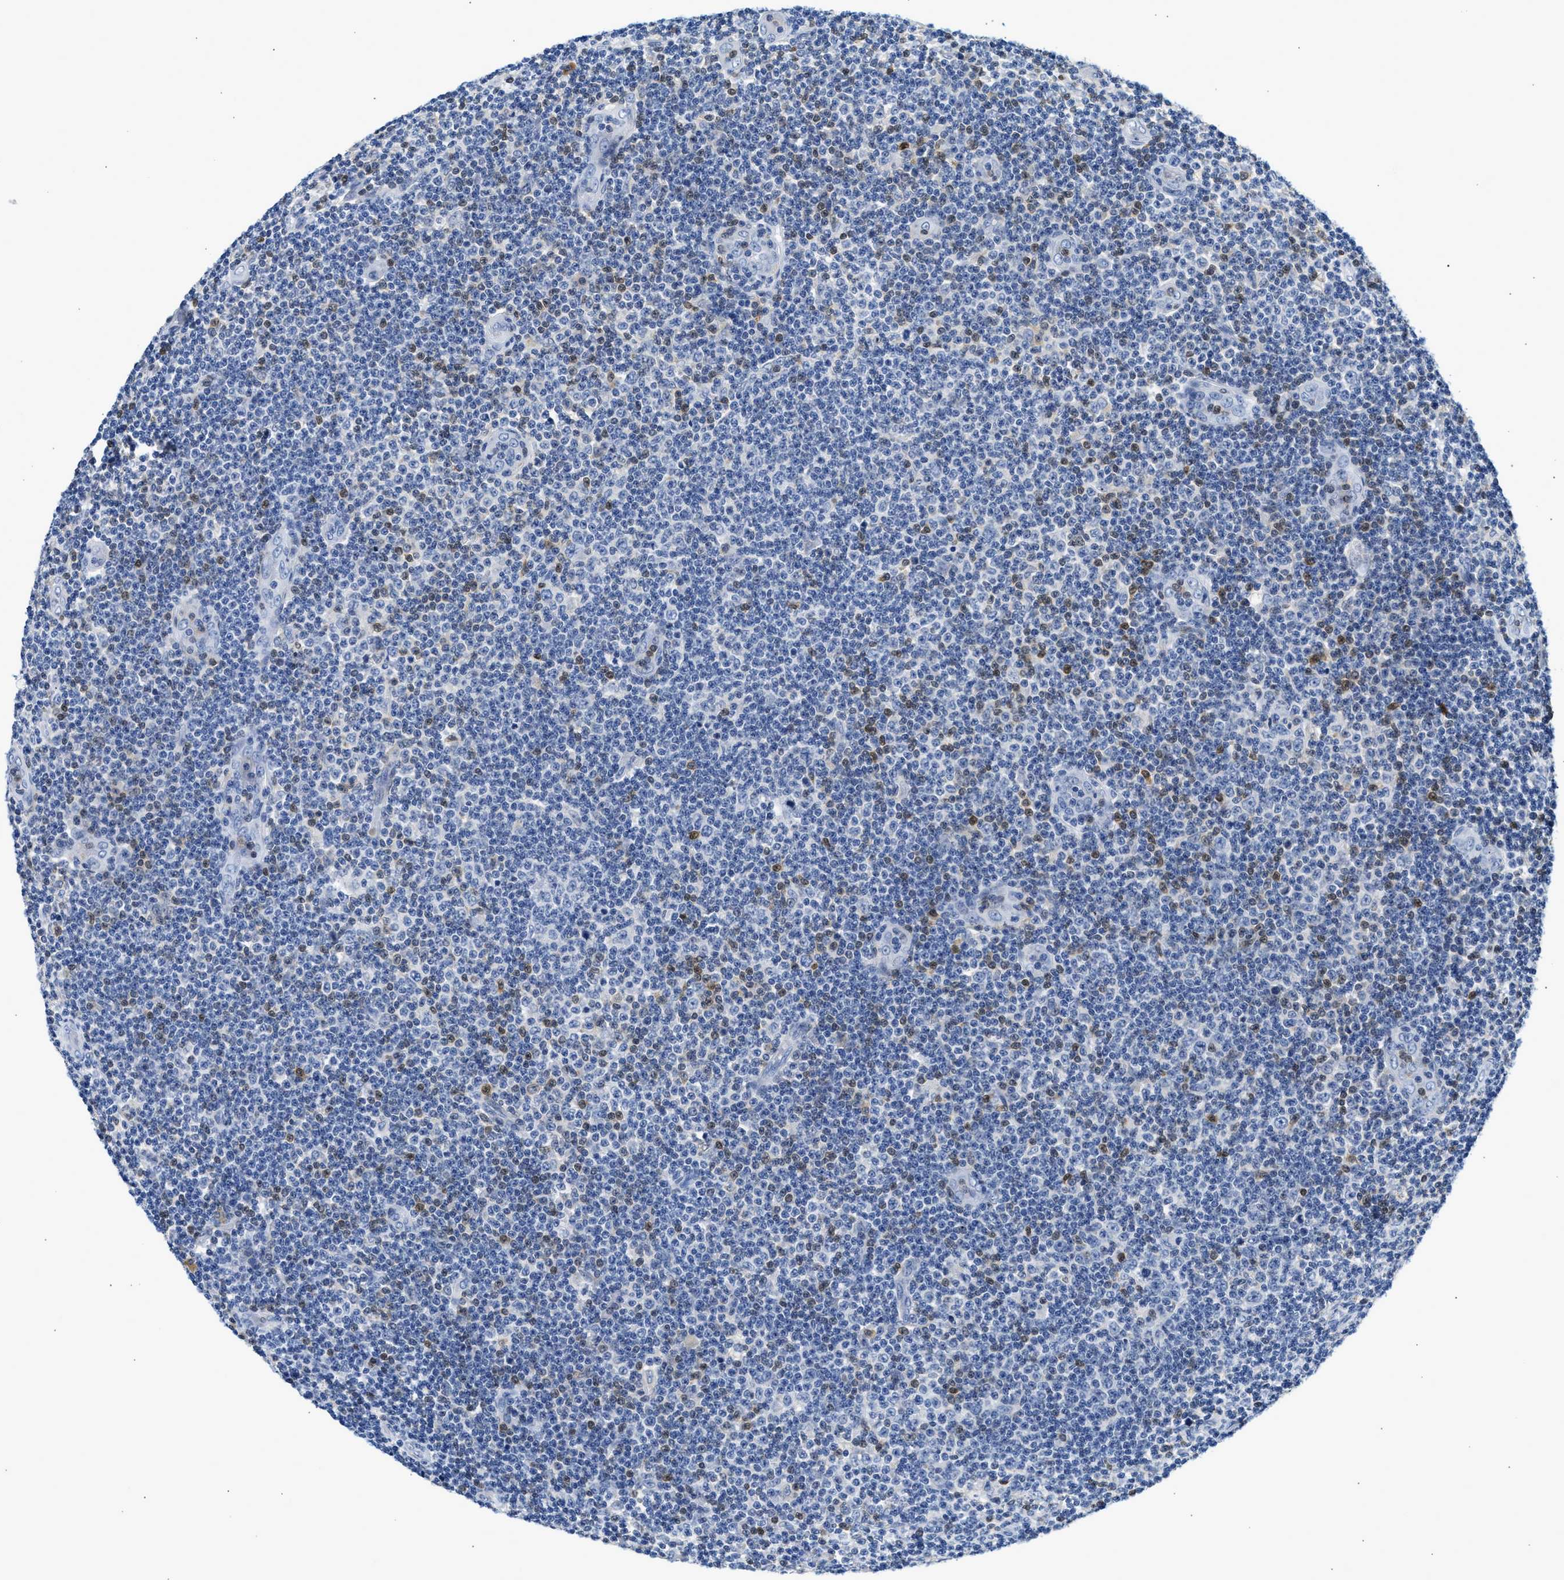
{"staining": {"intensity": "negative", "quantity": "none", "location": "none"}, "tissue": "lymphoma", "cell_type": "Tumor cells", "image_type": "cancer", "snomed": [{"axis": "morphology", "description": "Malignant lymphoma, non-Hodgkin's type, Low grade"}, {"axis": "topography", "description": "Lymph node"}], "caption": "Immunohistochemical staining of human malignant lymphoma, non-Hodgkin's type (low-grade) shows no significant positivity in tumor cells. (DAB (3,3'-diaminobenzidine) immunohistochemistry (IHC) visualized using brightfield microscopy, high magnification).", "gene": "SLIT2", "patient": {"sex": "male", "age": 83}}